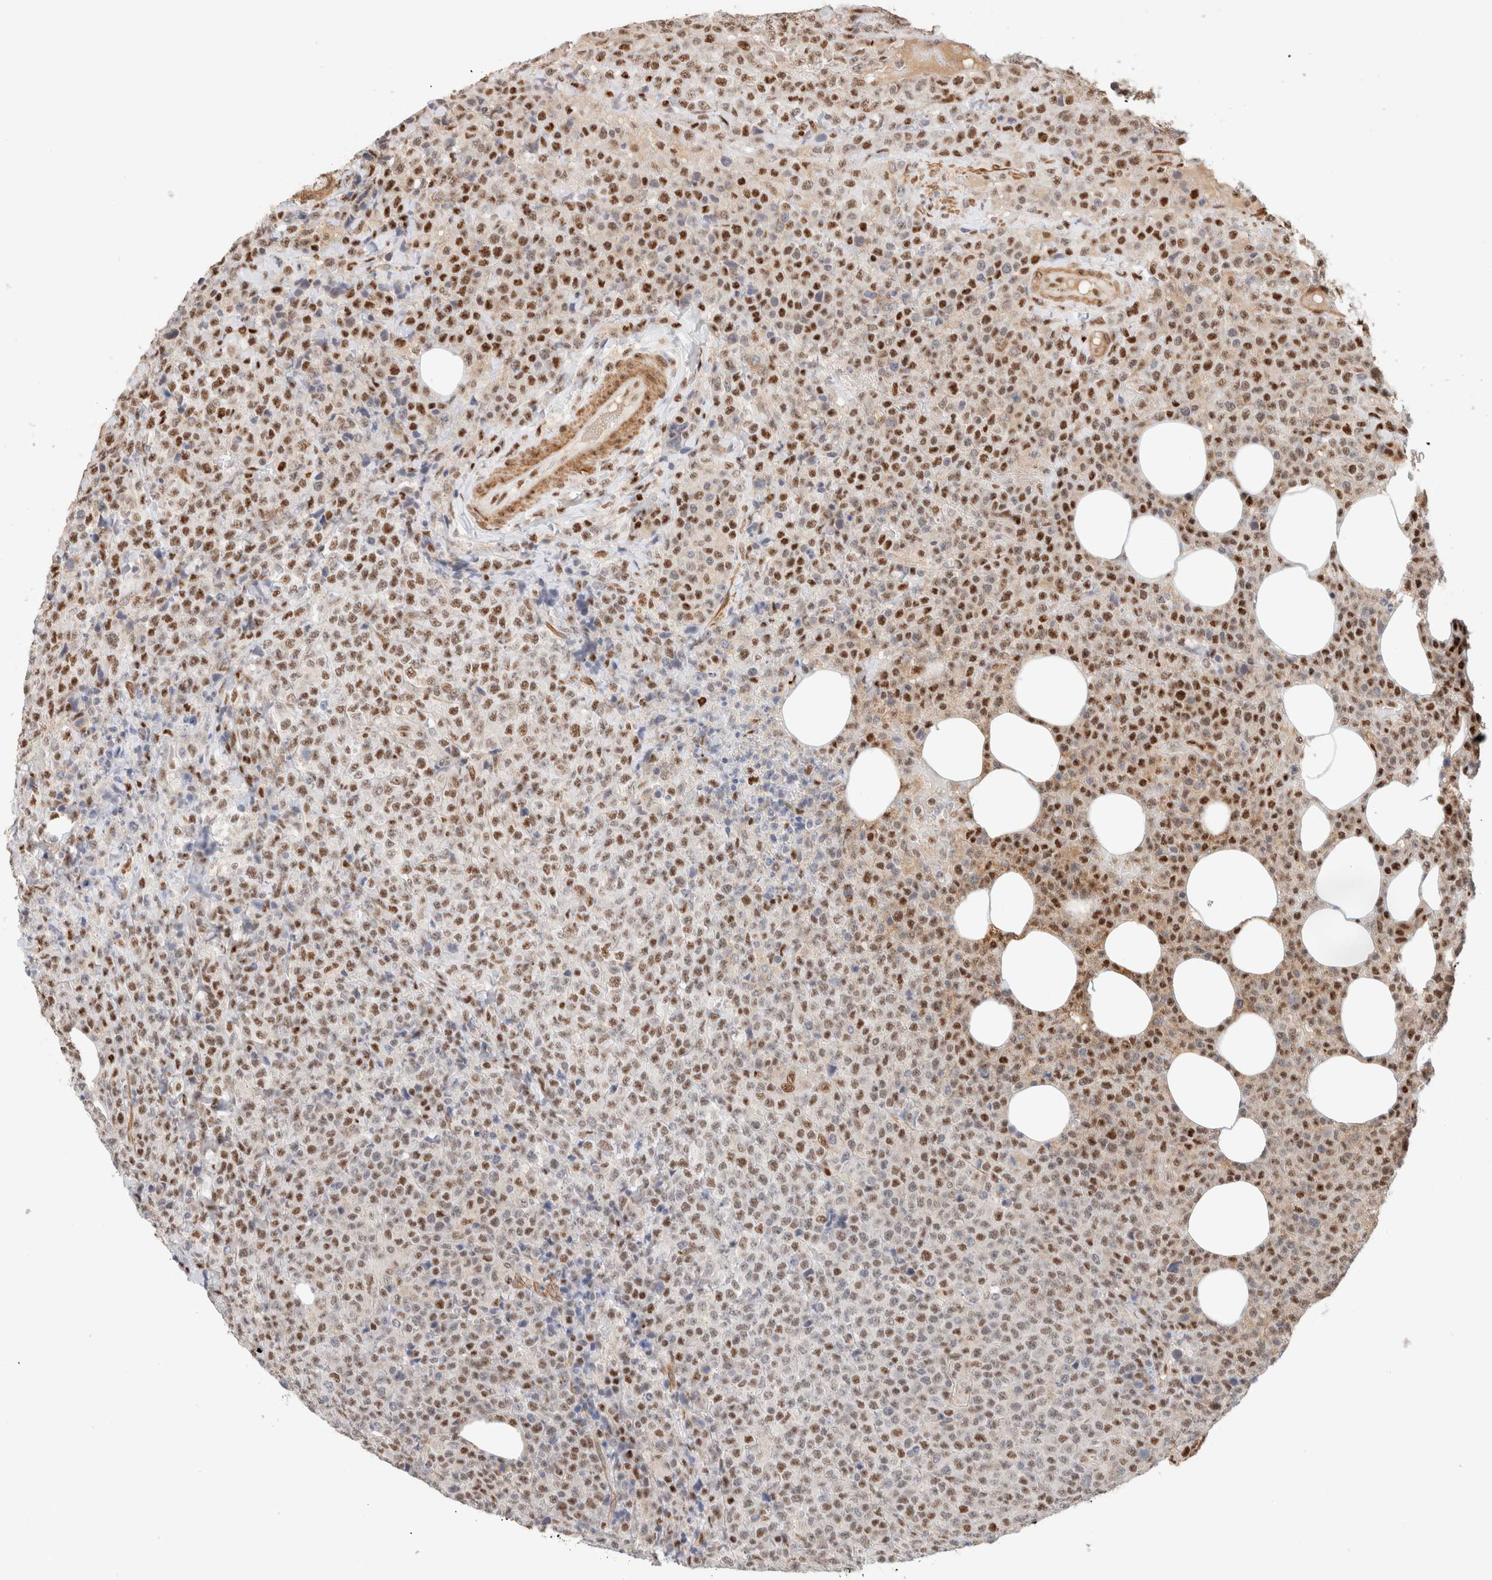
{"staining": {"intensity": "moderate", "quantity": ">75%", "location": "nuclear"}, "tissue": "lymphoma", "cell_type": "Tumor cells", "image_type": "cancer", "snomed": [{"axis": "morphology", "description": "Malignant lymphoma, non-Hodgkin's type, High grade"}, {"axis": "topography", "description": "Lymph node"}], "caption": "Malignant lymphoma, non-Hodgkin's type (high-grade) stained with immunohistochemistry (IHC) shows moderate nuclear staining in approximately >75% of tumor cells.", "gene": "ID3", "patient": {"sex": "male", "age": 13}}